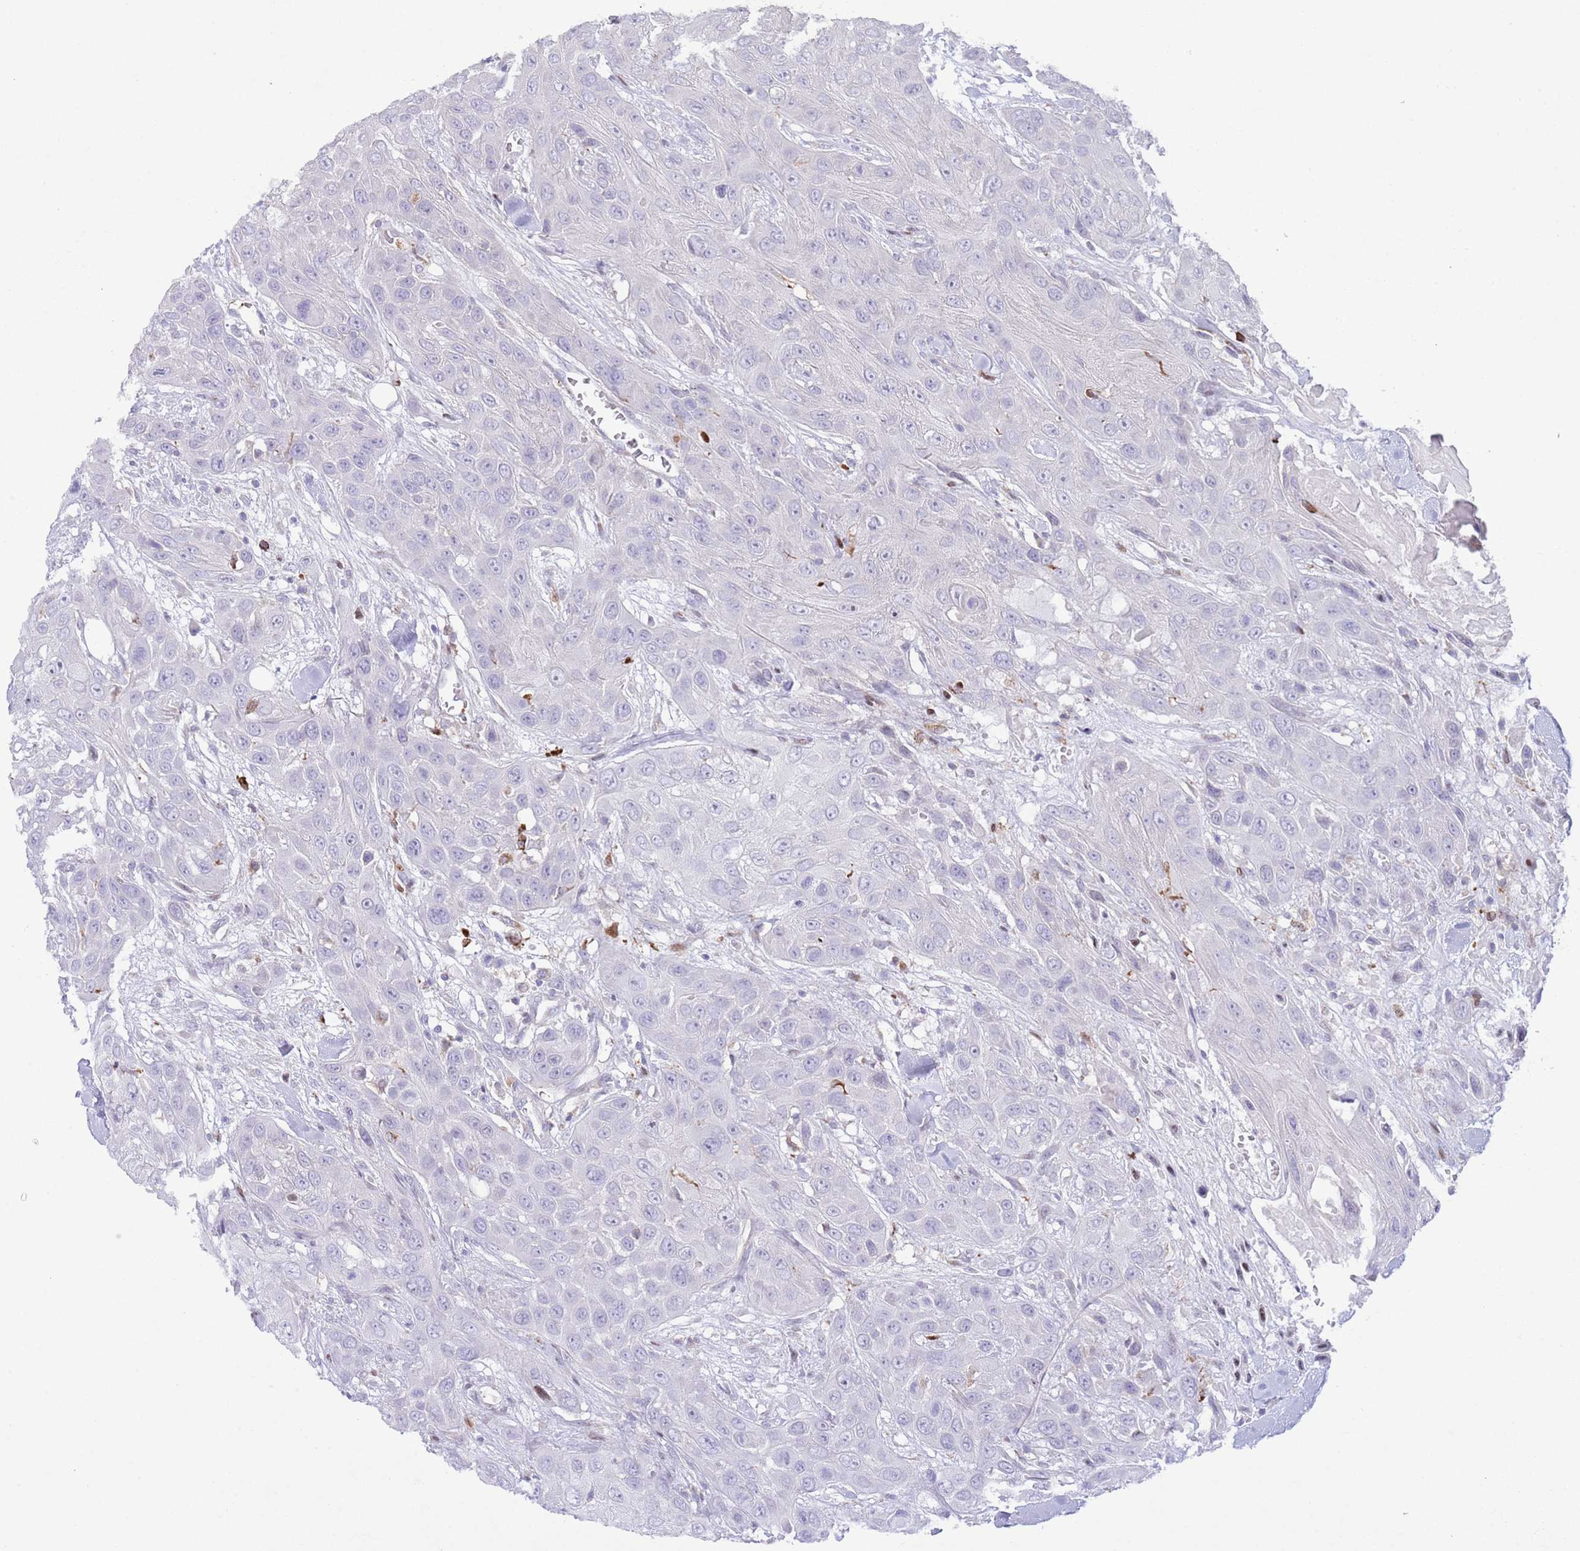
{"staining": {"intensity": "negative", "quantity": "none", "location": "none"}, "tissue": "head and neck cancer", "cell_type": "Tumor cells", "image_type": "cancer", "snomed": [{"axis": "morphology", "description": "Squamous cell carcinoma, NOS"}, {"axis": "topography", "description": "Head-Neck"}], "caption": "There is no significant positivity in tumor cells of head and neck cancer (squamous cell carcinoma). (Stains: DAB (3,3'-diaminobenzidine) immunohistochemistry with hematoxylin counter stain, Microscopy: brightfield microscopy at high magnification).", "gene": "ANO8", "patient": {"sex": "male", "age": 81}}